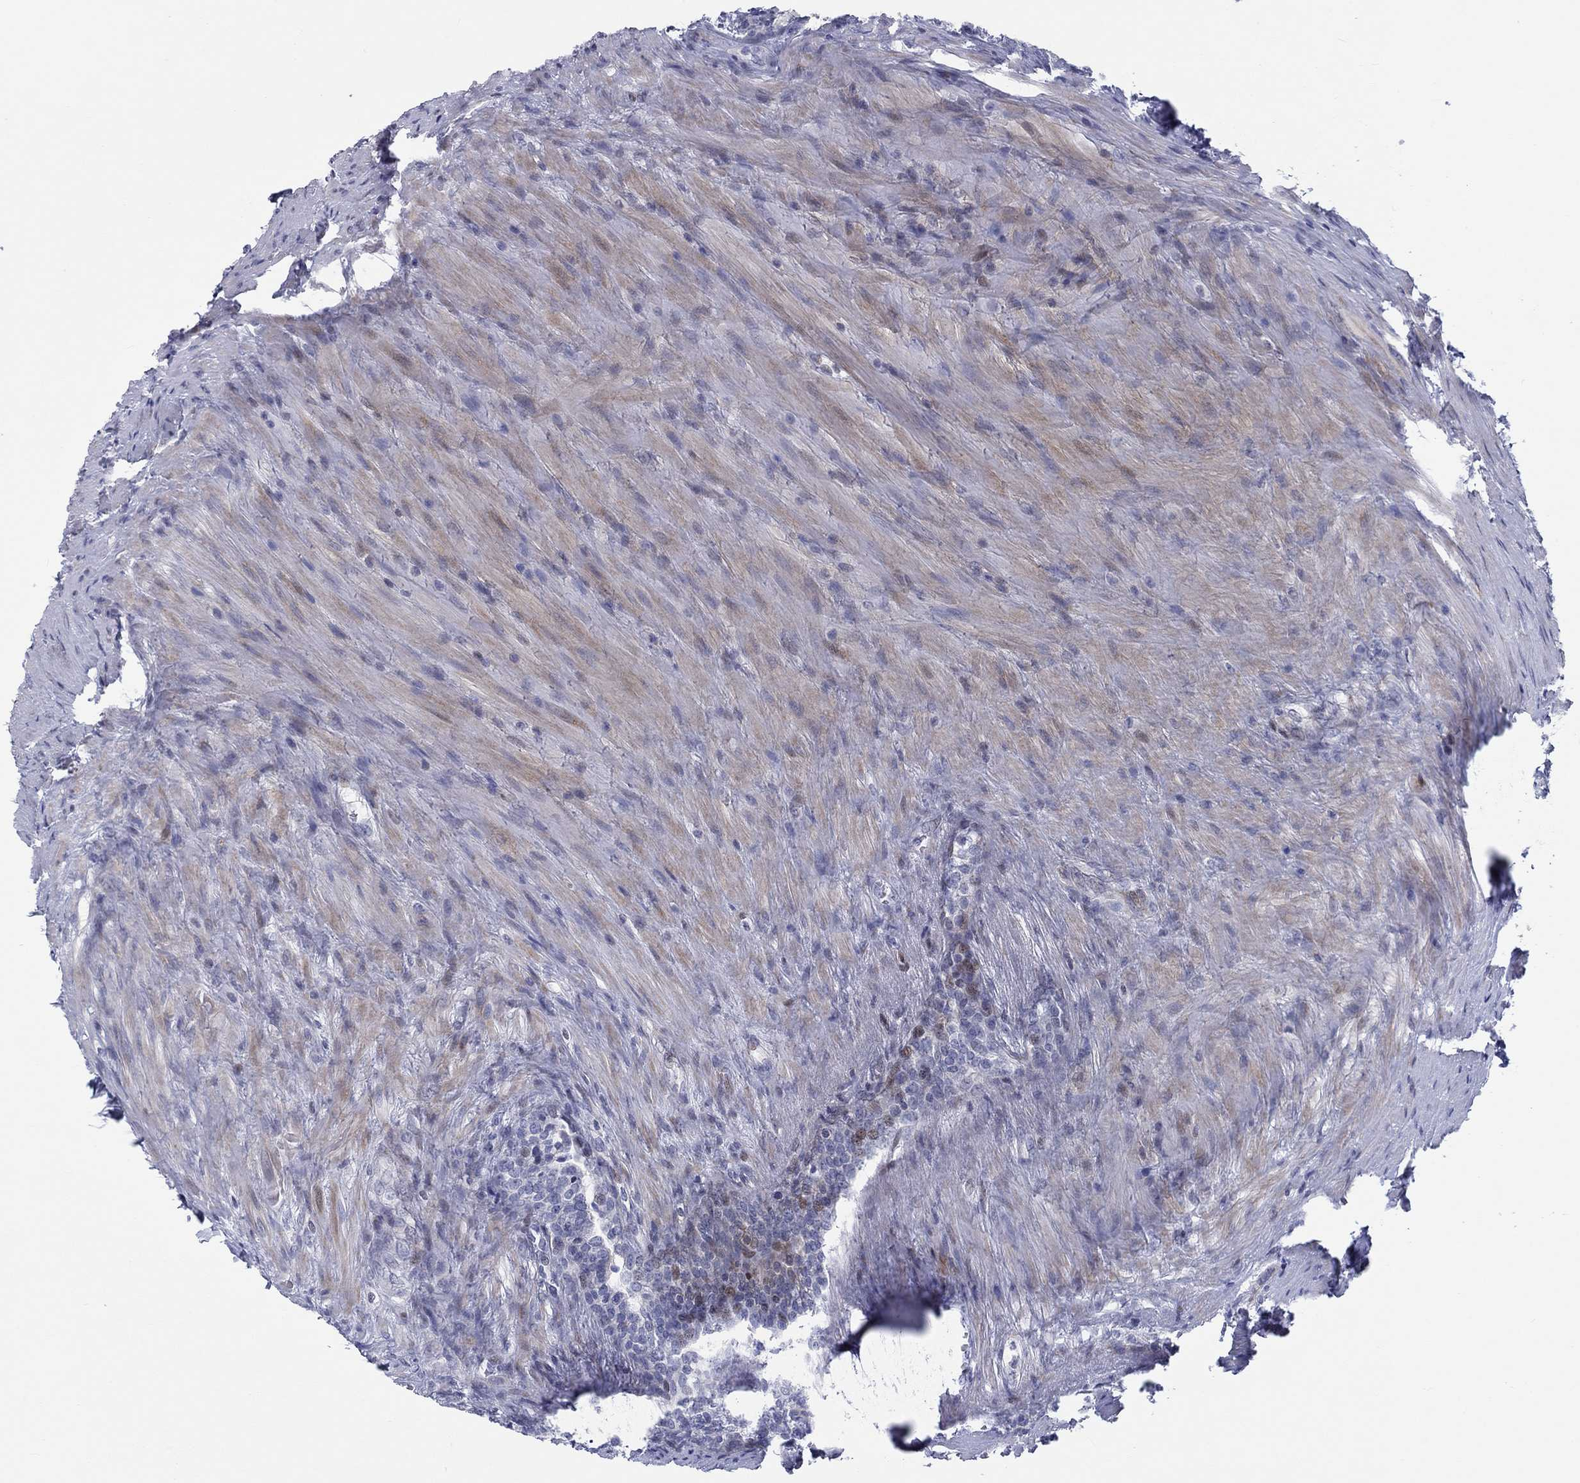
{"staining": {"intensity": "negative", "quantity": "none", "location": "none"}, "tissue": "prostate", "cell_type": "Glandular cells", "image_type": "normal", "snomed": [{"axis": "morphology", "description": "Normal tissue, NOS"}, {"axis": "topography", "description": "Prostate"}], "caption": "Immunohistochemistry photomicrograph of unremarkable prostate: prostate stained with DAB (3,3'-diaminobenzidine) exhibits no significant protein staining in glandular cells.", "gene": "ARHGAP36", "patient": {"sex": "male", "age": 65}}